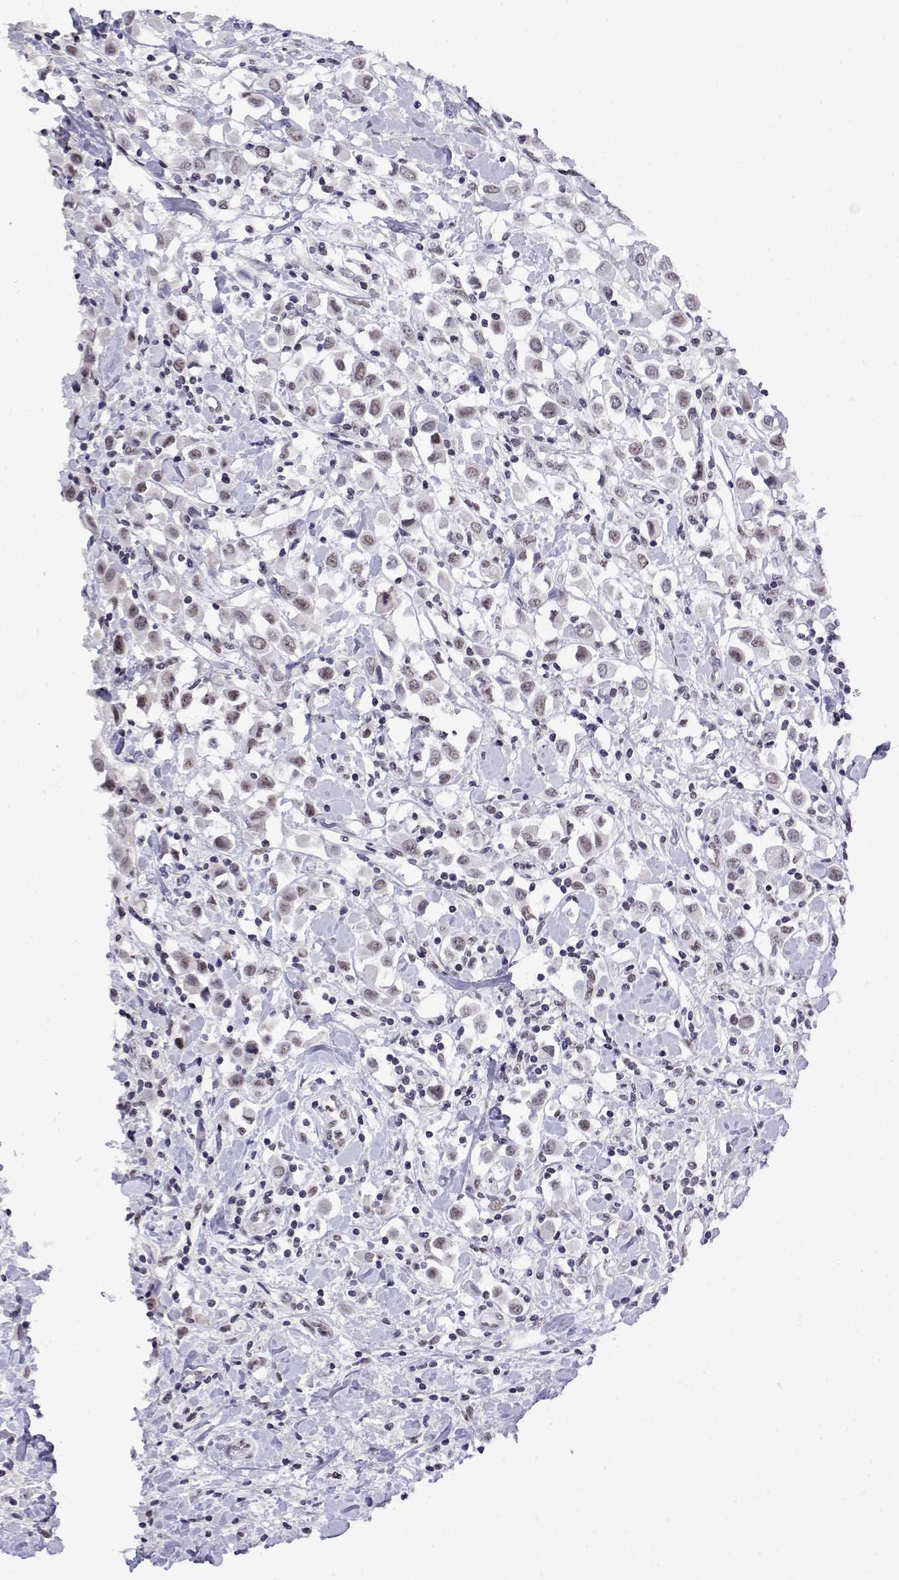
{"staining": {"intensity": "weak", "quantity": "<25%", "location": "nuclear"}, "tissue": "breast cancer", "cell_type": "Tumor cells", "image_type": "cancer", "snomed": [{"axis": "morphology", "description": "Duct carcinoma"}, {"axis": "topography", "description": "Breast"}], "caption": "This is an IHC histopathology image of human breast cancer (invasive ductal carcinoma). There is no positivity in tumor cells.", "gene": "POLDIP3", "patient": {"sex": "female", "age": 61}}